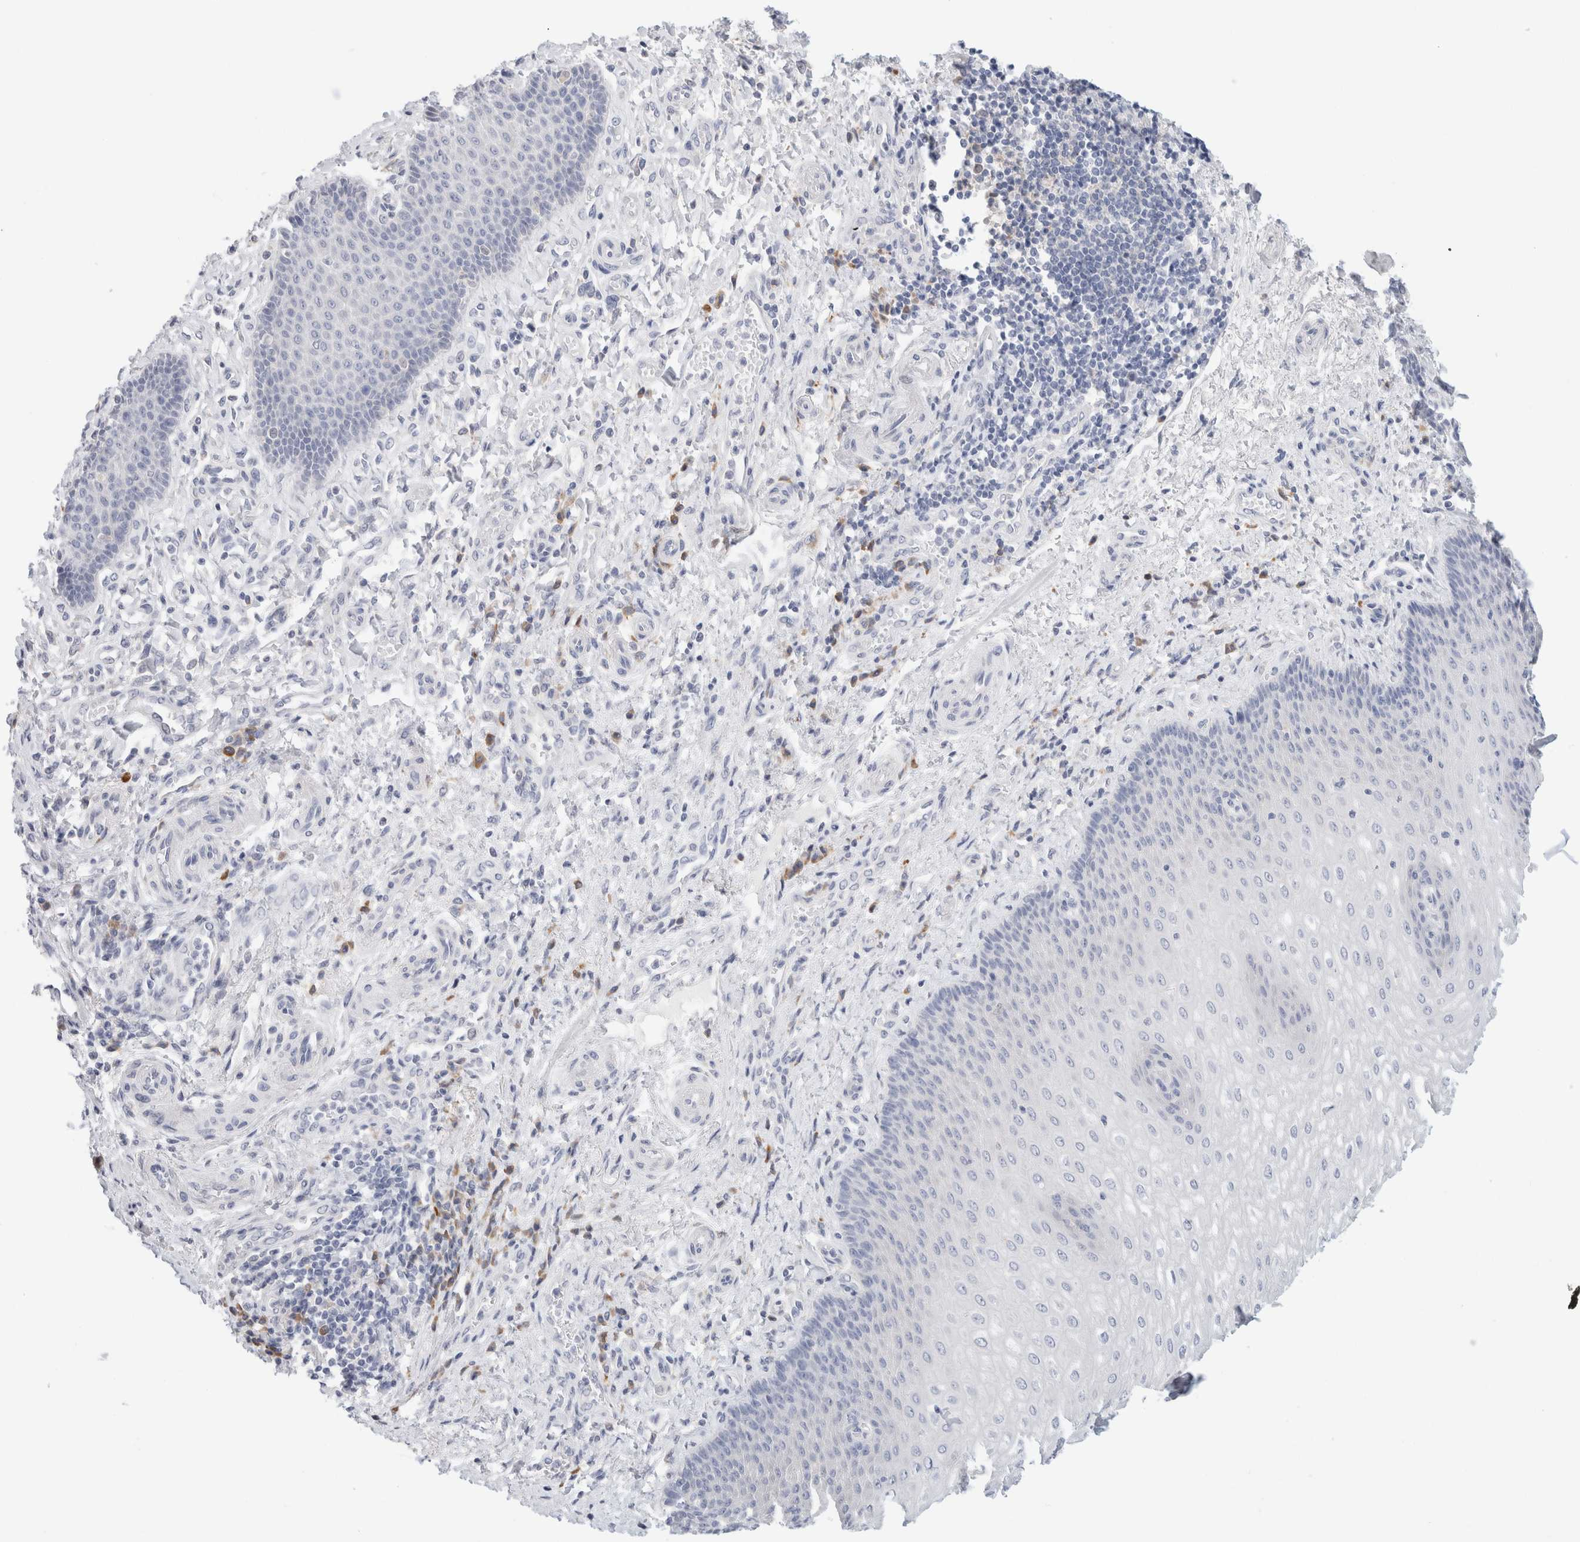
{"staining": {"intensity": "negative", "quantity": "none", "location": "none"}, "tissue": "esophagus", "cell_type": "Squamous epithelial cells", "image_type": "normal", "snomed": [{"axis": "morphology", "description": "Normal tissue, NOS"}, {"axis": "topography", "description": "Esophagus"}], "caption": "Squamous epithelial cells show no significant expression in benign esophagus. (DAB immunohistochemistry (IHC) with hematoxylin counter stain).", "gene": "CSK", "patient": {"sex": "male", "age": 54}}